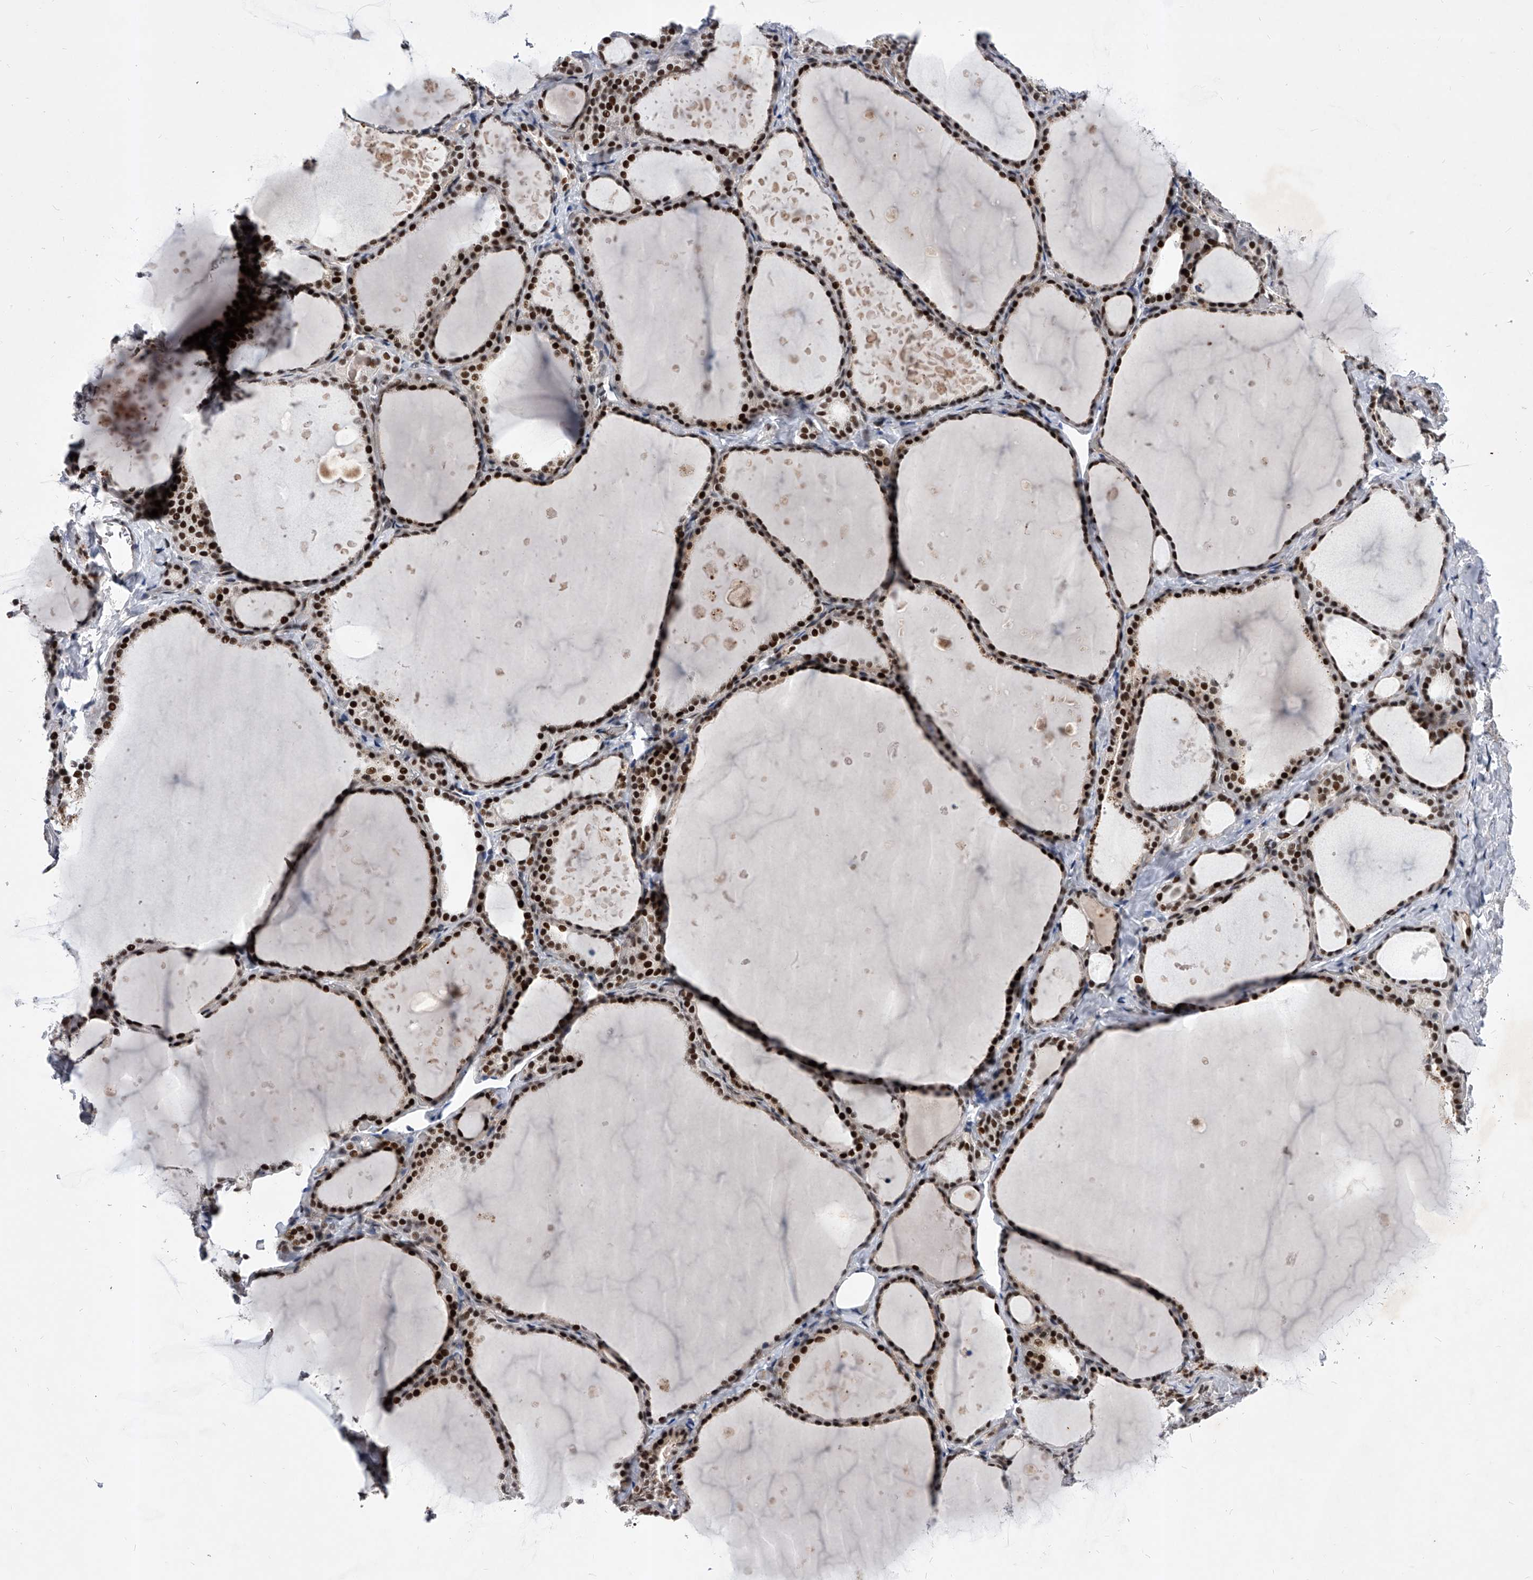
{"staining": {"intensity": "strong", "quantity": ">75%", "location": "nuclear"}, "tissue": "thyroid gland", "cell_type": "Glandular cells", "image_type": "normal", "snomed": [{"axis": "morphology", "description": "Normal tissue, NOS"}, {"axis": "topography", "description": "Thyroid gland"}], "caption": "Brown immunohistochemical staining in unremarkable thyroid gland displays strong nuclear positivity in about >75% of glandular cells. The staining was performed using DAB (3,3'-diaminobenzidine) to visualize the protein expression in brown, while the nuclei were stained in blue with hematoxylin (Magnification: 20x).", "gene": "TESK2", "patient": {"sex": "female", "age": 44}}